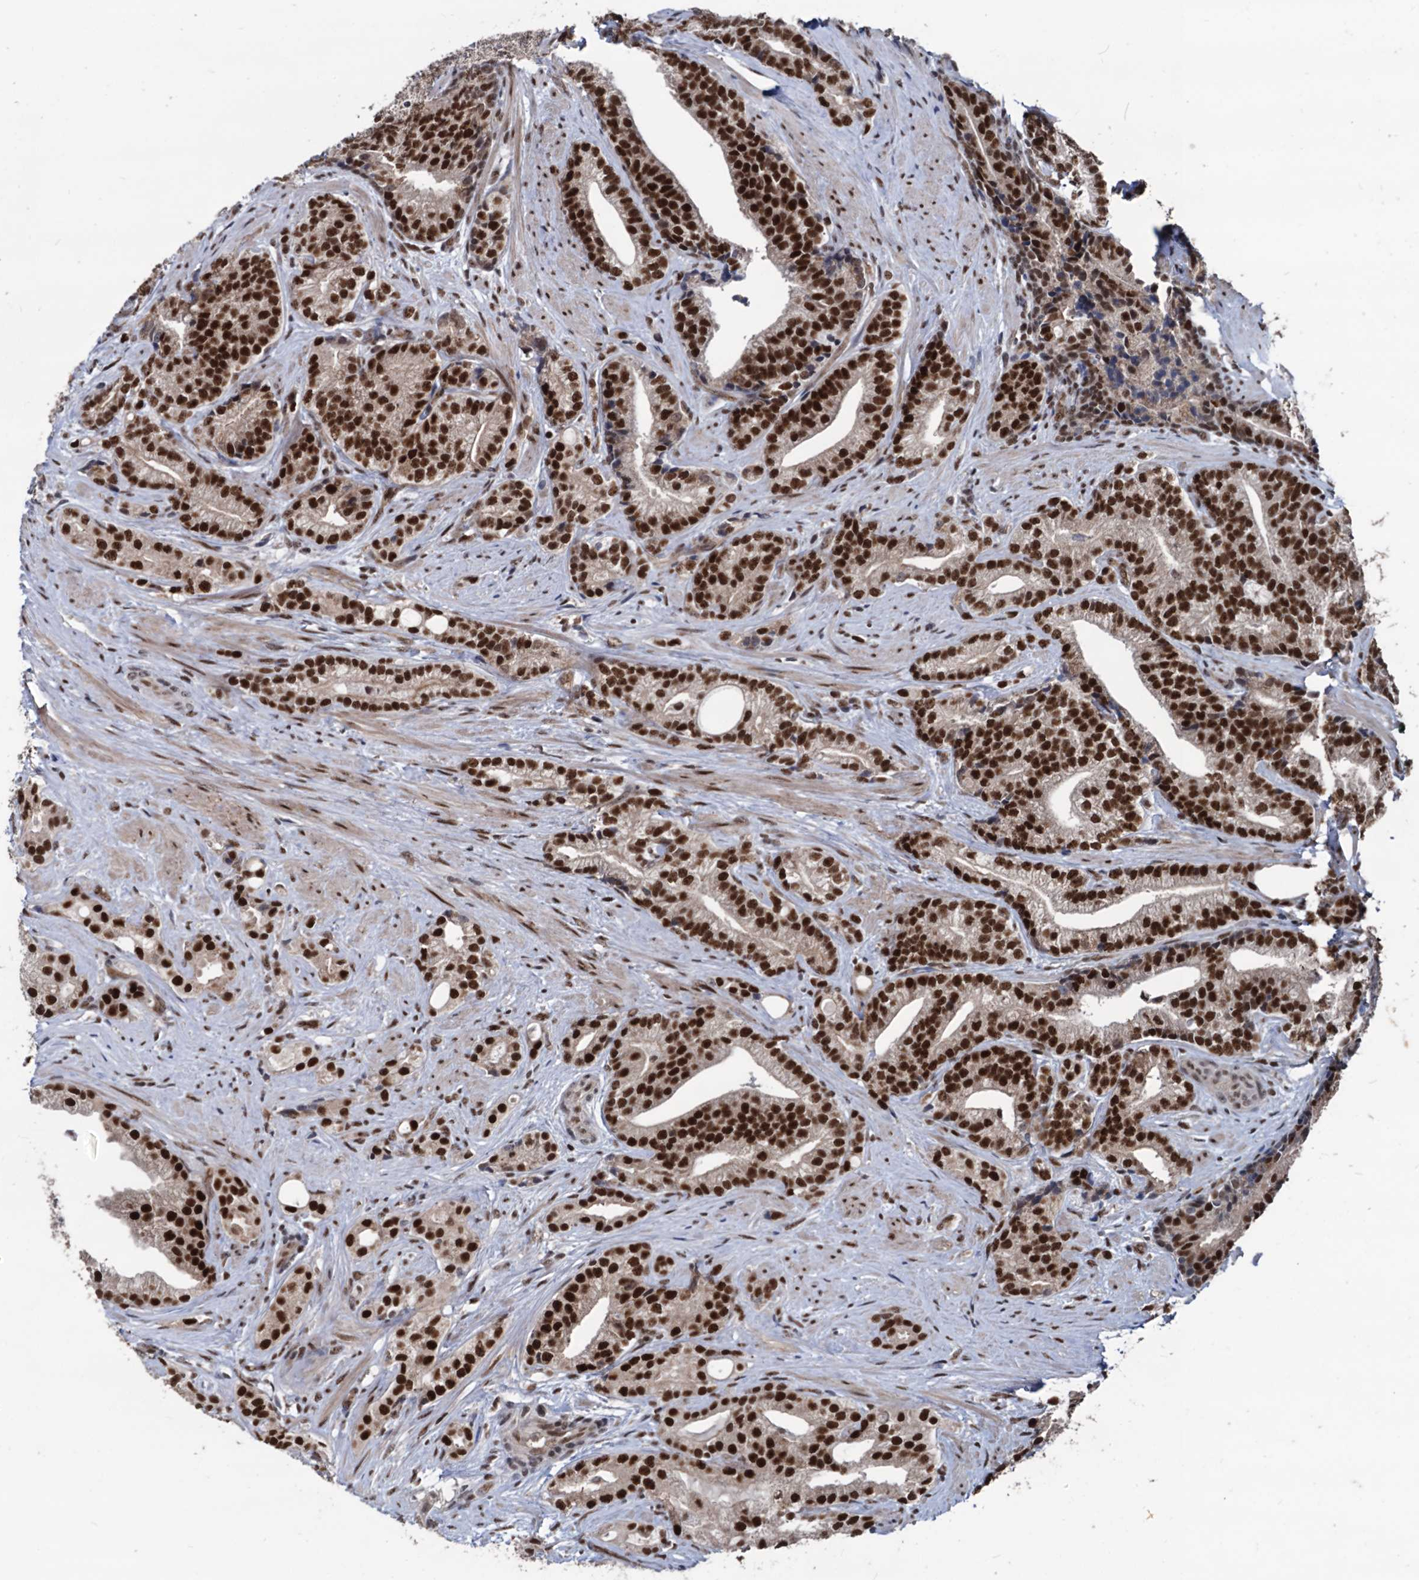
{"staining": {"intensity": "strong", "quantity": ">75%", "location": "nuclear"}, "tissue": "prostate cancer", "cell_type": "Tumor cells", "image_type": "cancer", "snomed": [{"axis": "morphology", "description": "Adenocarcinoma, Low grade"}, {"axis": "topography", "description": "Prostate"}], "caption": "The image displays staining of prostate cancer (low-grade adenocarcinoma), revealing strong nuclear protein positivity (brown color) within tumor cells.", "gene": "GALNT11", "patient": {"sex": "male", "age": 71}}